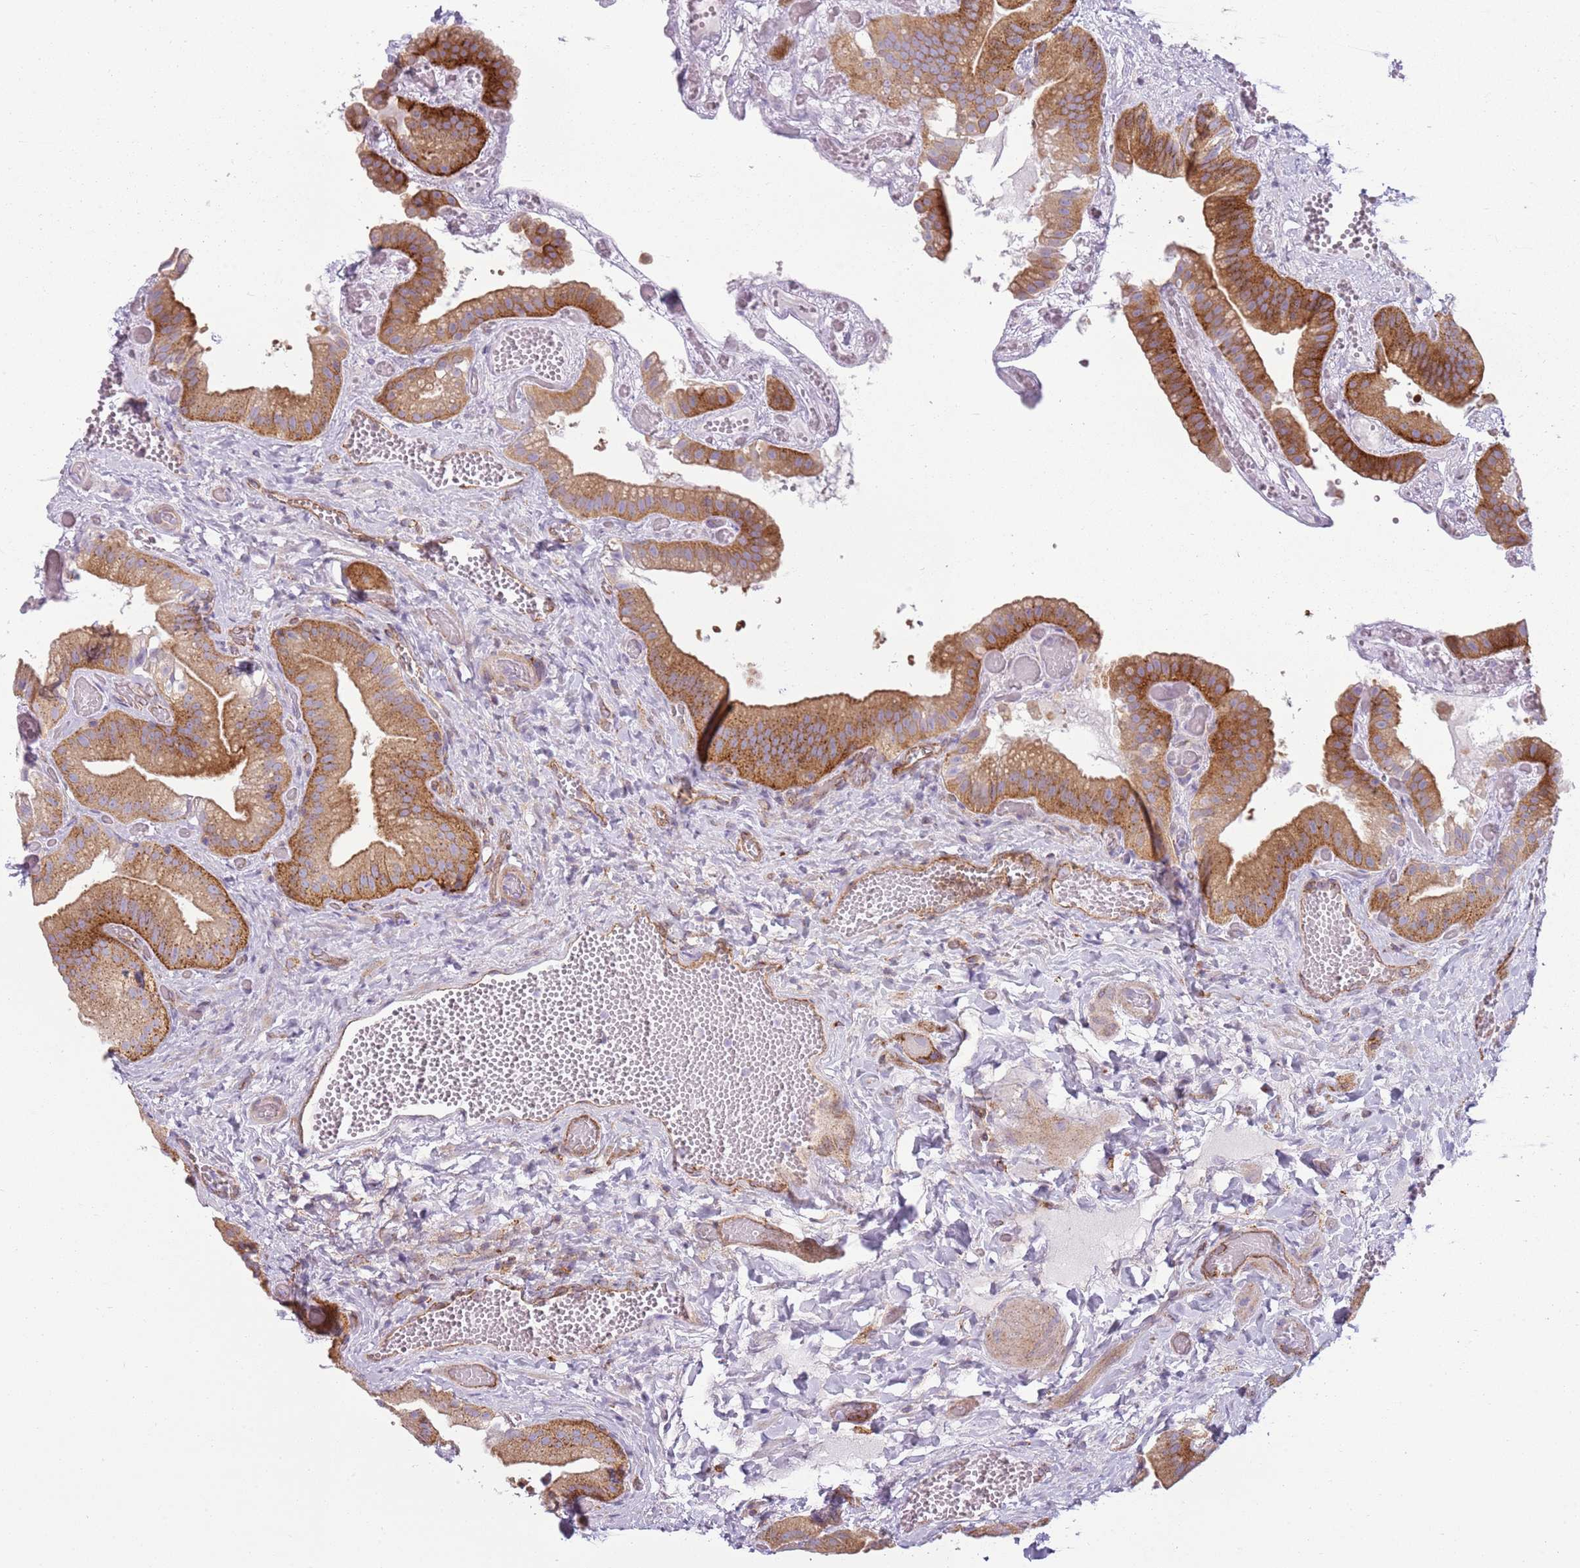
{"staining": {"intensity": "moderate", "quantity": "25%-75%", "location": "cytoplasmic/membranous"}, "tissue": "gallbladder", "cell_type": "Glandular cells", "image_type": "normal", "snomed": [{"axis": "morphology", "description": "Normal tissue, NOS"}, {"axis": "topography", "description": "Gallbladder"}], "caption": "Immunohistochemistry (DAB) staining of benign gallbladder exhibits moderate cytoplasmic/membranous protein positivity in approximately 25%-75% of glandular cells.", "gene": "SNX1", "patient": {"sex": "female", "age": 64}}